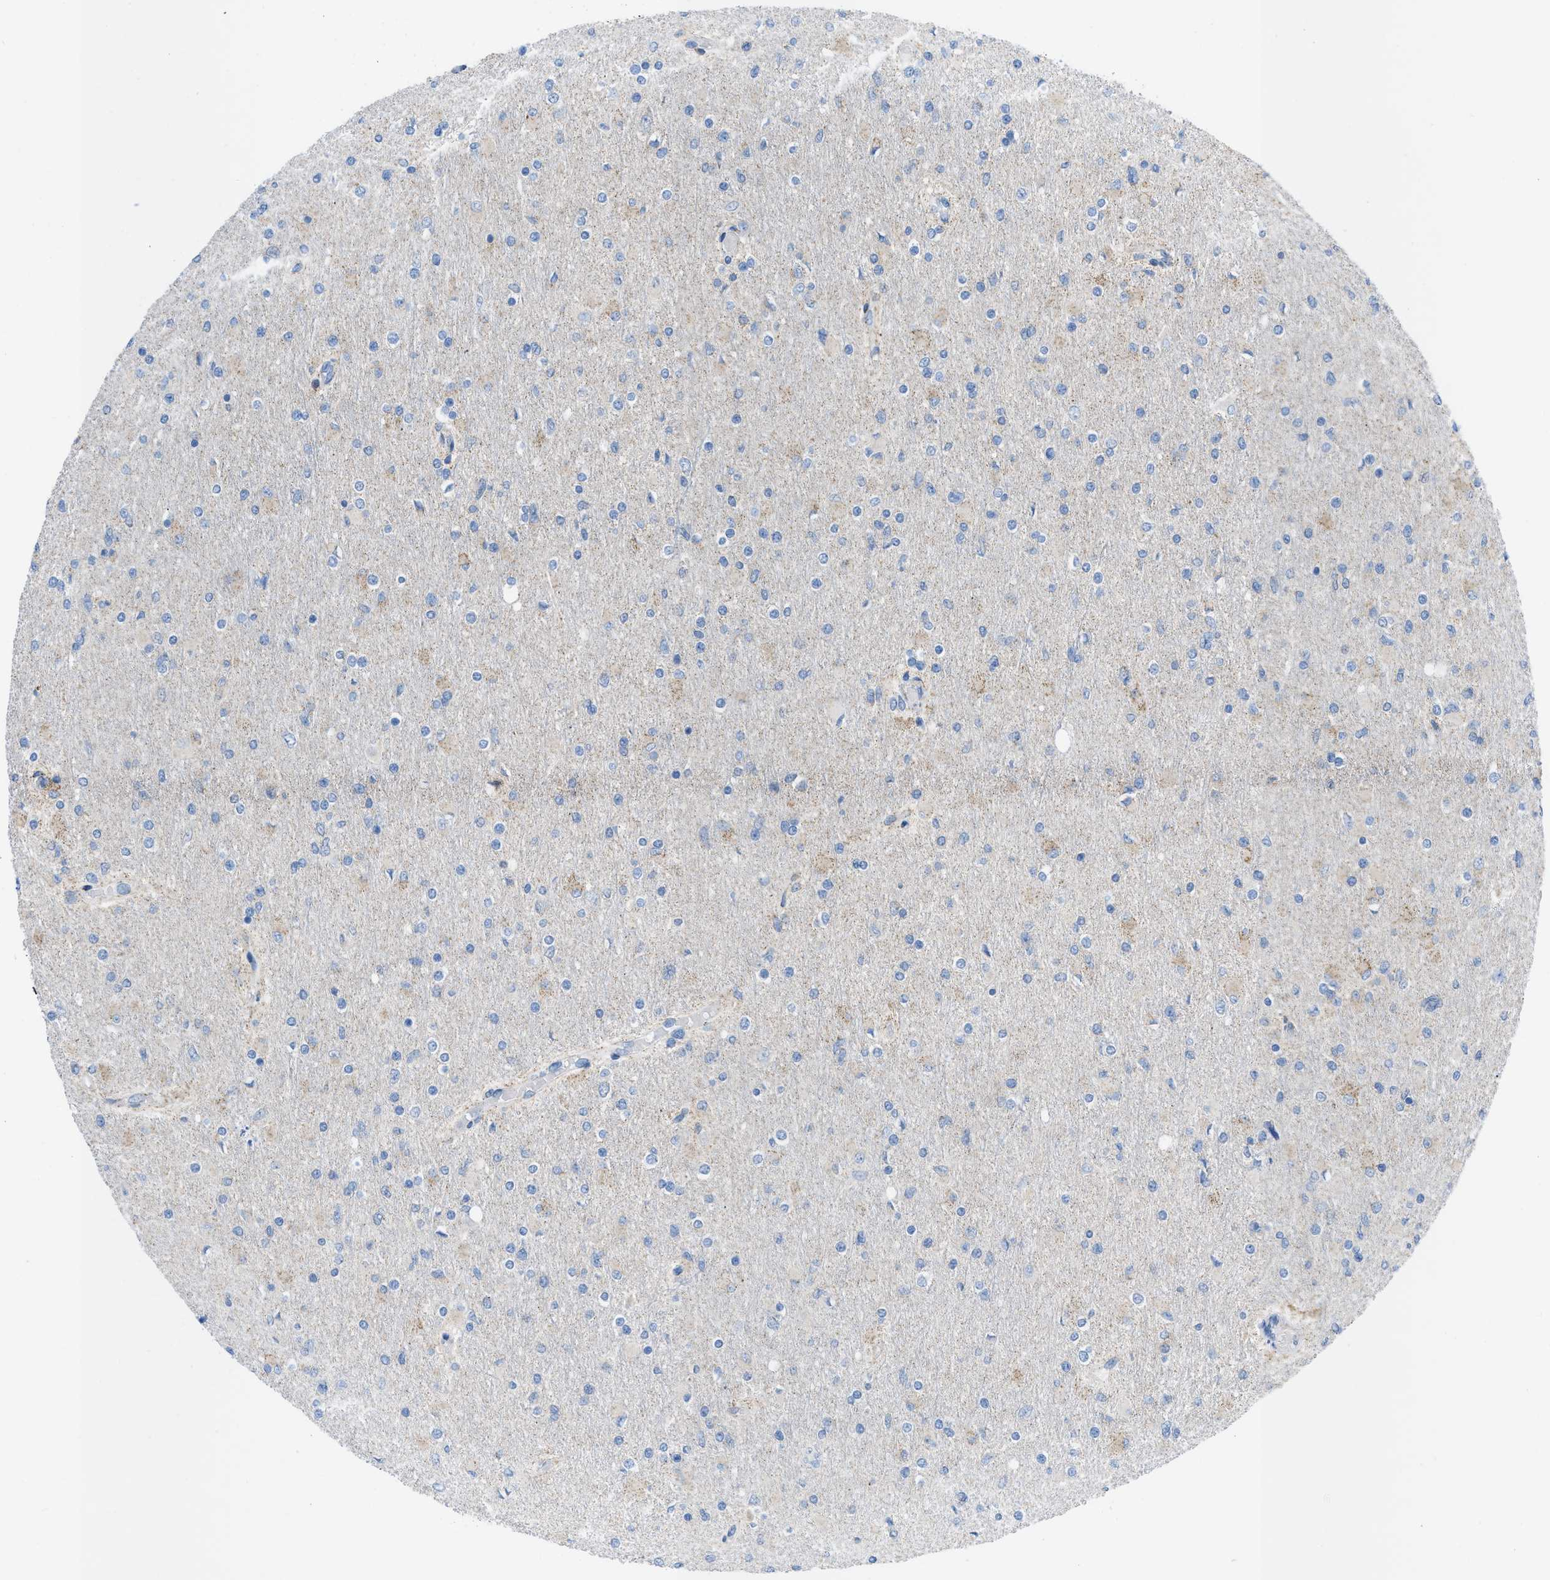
{"staining": {"intensity": "negative", "quantity": "none", "location": "none"}, "tissue": "glioma", "cell_type": "Tumor cells", "image_type": "cancer", "snomed": [{"axis": "morphology", "description": "Glioma, malignant, High grade"}, {"axis": "topography", "description": "Cerebral cortex"}], "caption": "DAB (3,3'-diaminobenzidine) immunohistochemical staining of human glioma shows no significant staining in tumor cells.", "gene": "RBBP9", "patient": {"sex": "female", "age": 36}}